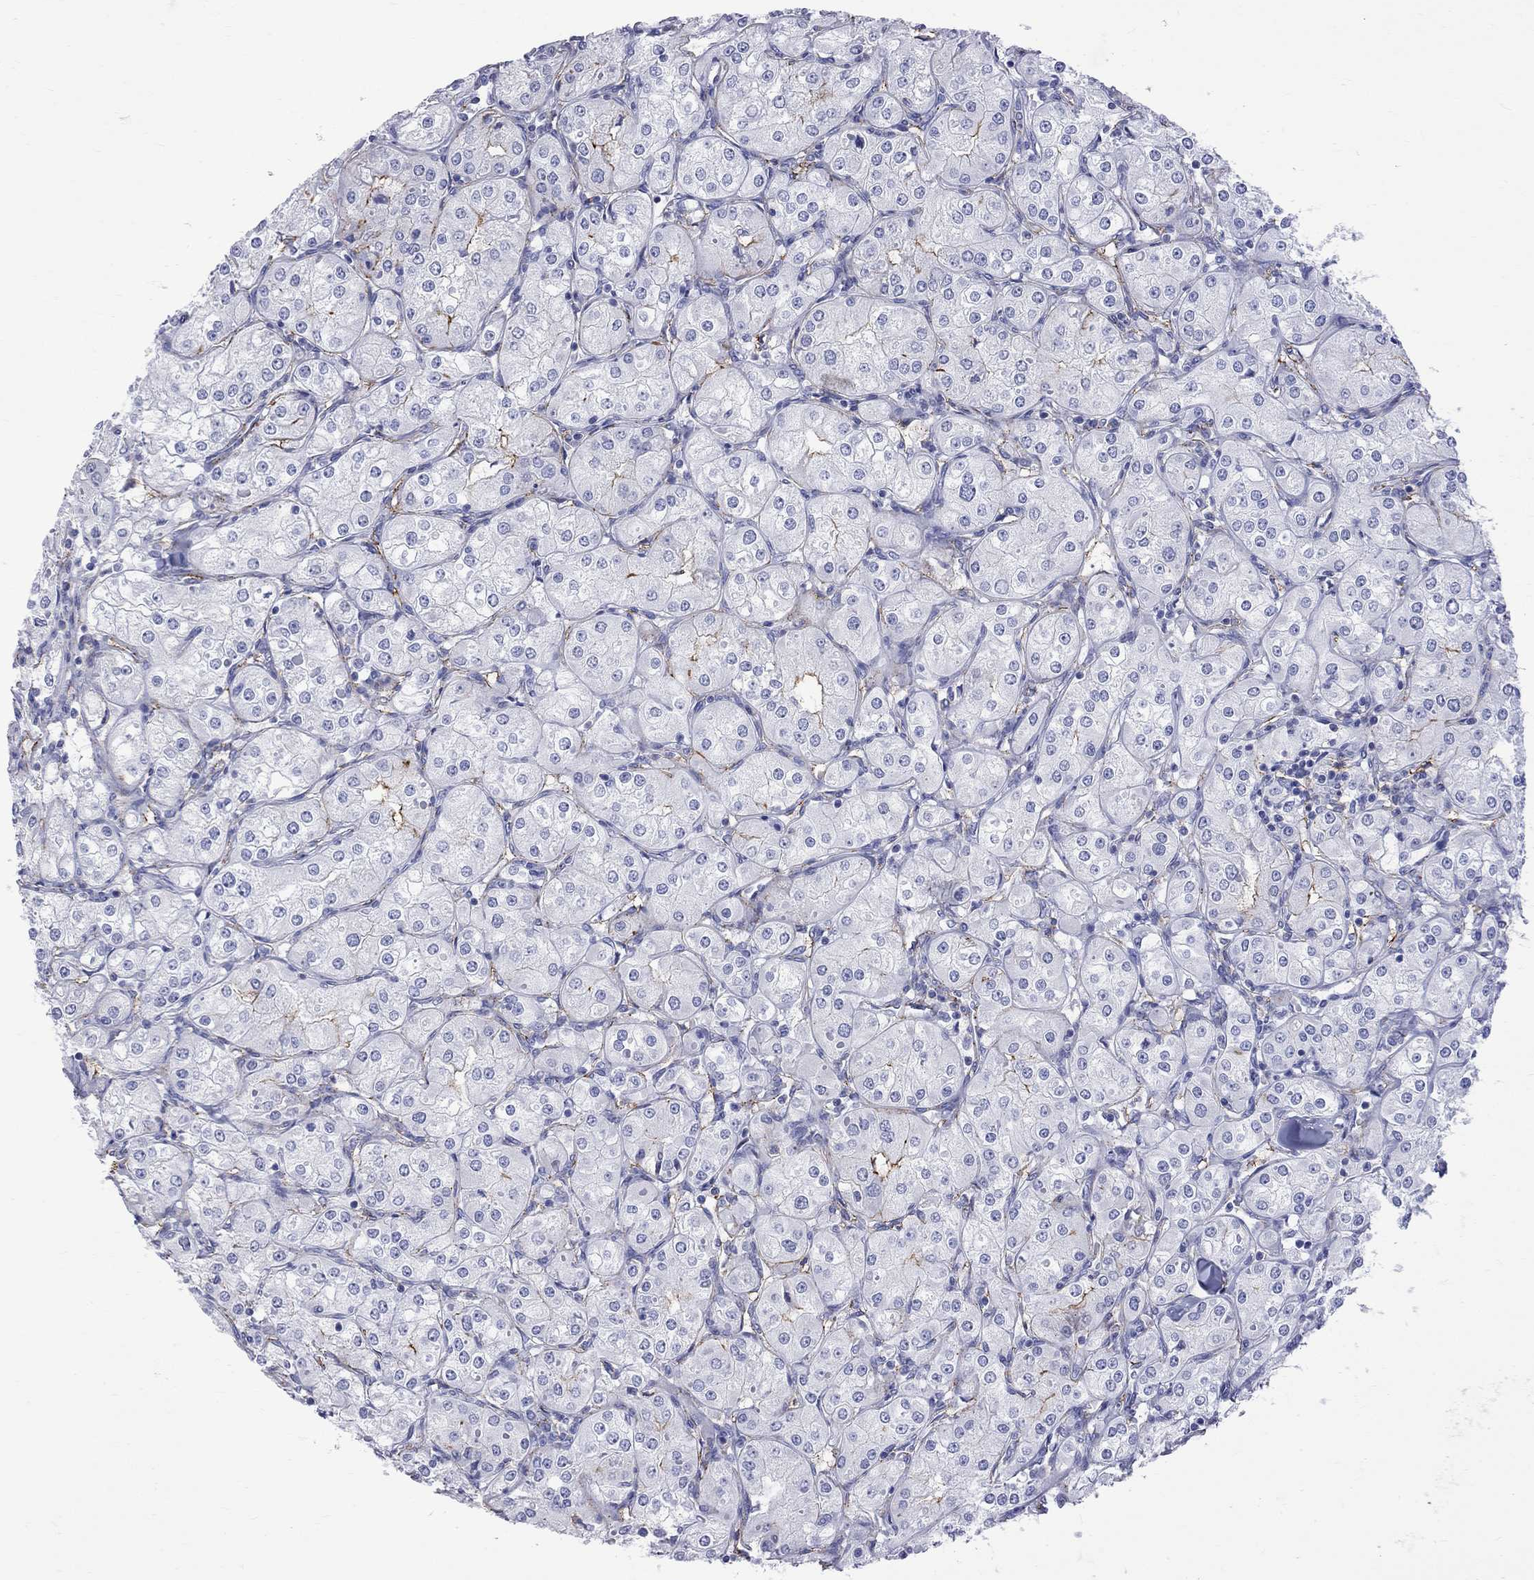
{"staining": {"intensity": "negative", "quantity": "none", "location": "none"}, "tissue": "renal cancer", "cell_type": "Tumor cells", "image_type": "cancer", "snomed": [{"axis": "morphology", "description": "Adenocarcinoma, NOS"}, {"axis": "topography", "description": "Kidney"}], "caption": "The histopathology image exhibits no significant positivity in tumor cells of renal cancer (adenocarcinoma).", "gene": "S100A3", "patient": {"sex": "male", "age": 77}}